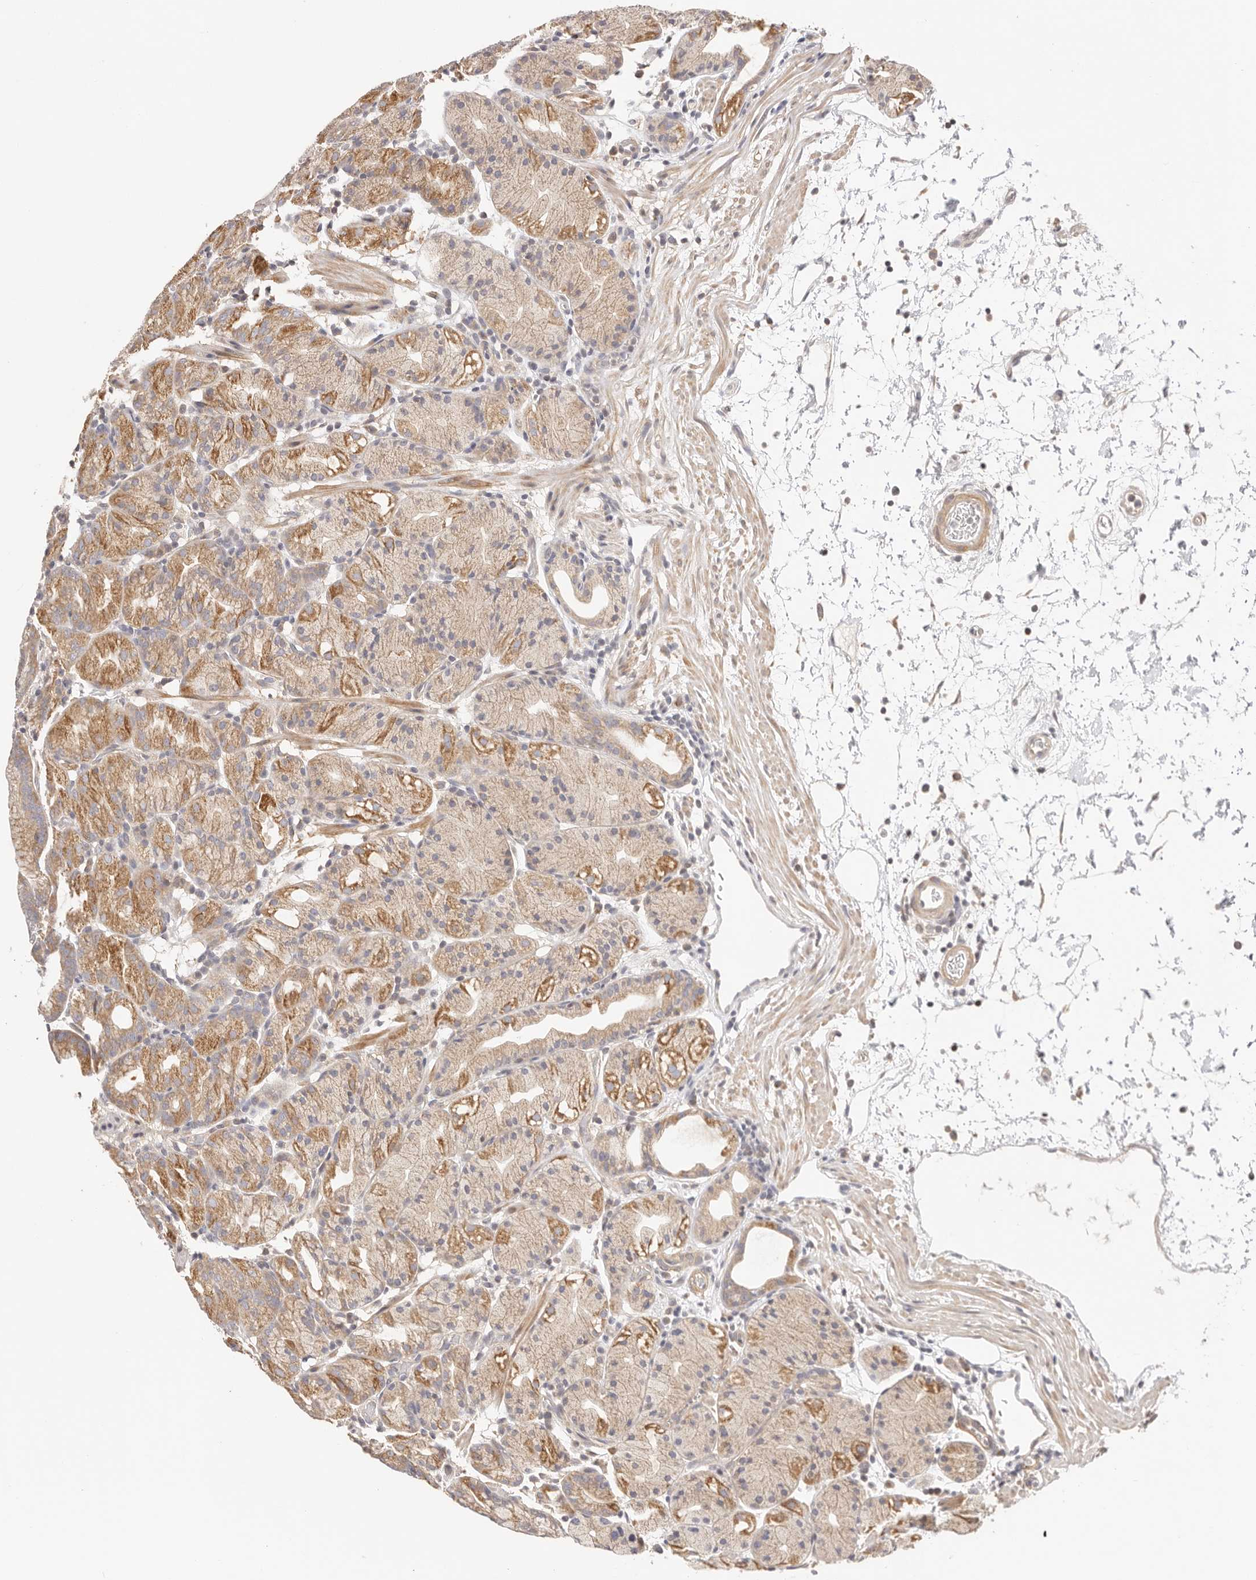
{"staining": {"intensity": "strong", "quantity": "<25%", "location": "cytoplasmic/membranous"}, "tissue": "stomach", "cell_type": "Glandular cells", "image_type": "normal", "snomed": [{"axis": "morphology", "description": "Normal tissue, NOS"}, {"axis": "topography", "description": "Stomach, upper"}], "caption": "The immunohistochemical stain highlights strong cytoplasmic/membranous expression in glandular cells of benign stomach.", "gene": "KCMF1", "patient": {"sex": "male", "age": 48}}